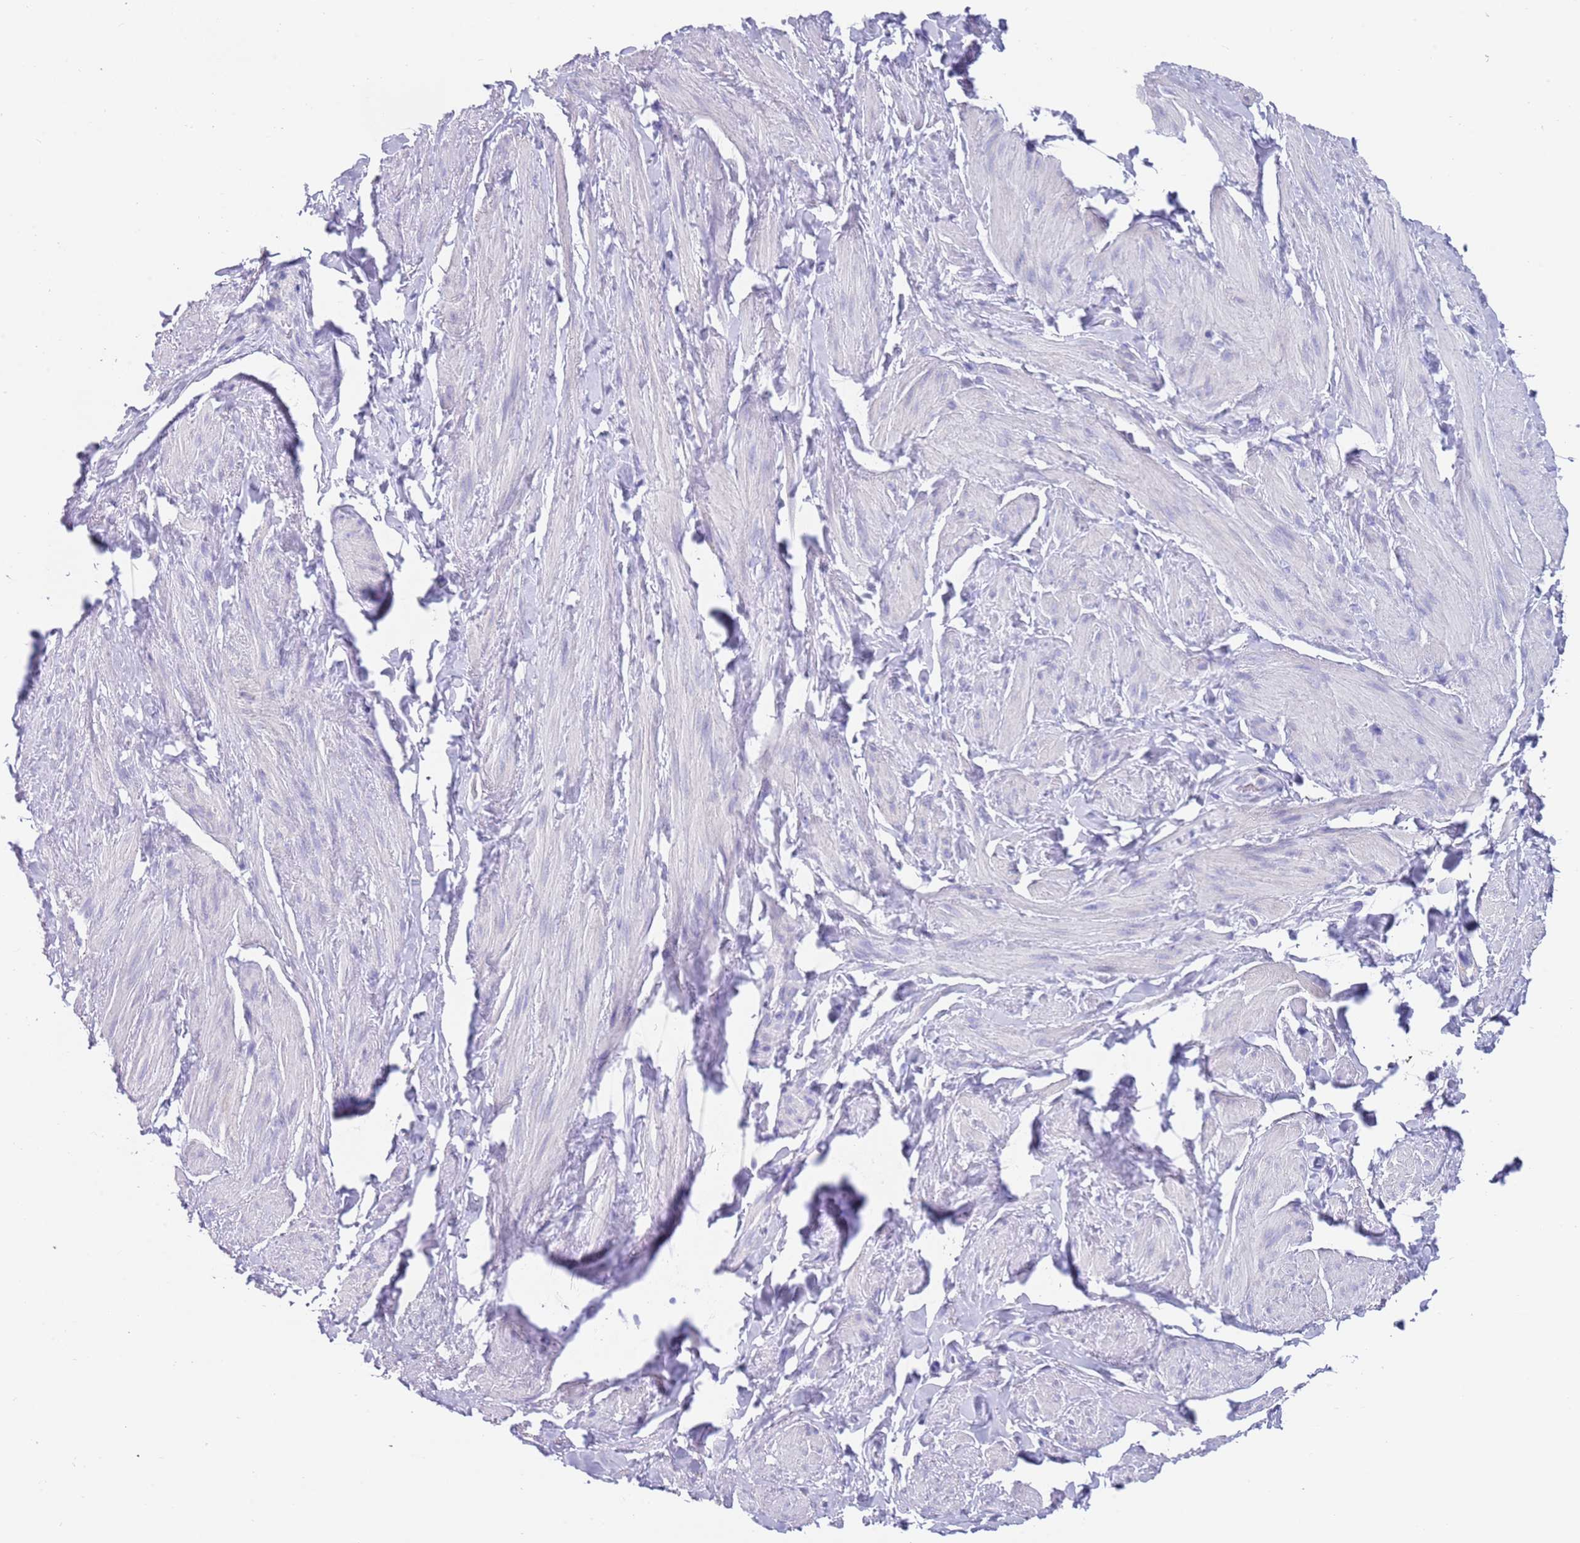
{"staining": {"intensity": "negative", "quantity": "none", "location": "none"}, "tissue": "smooth muscle", "cell_type": "Smooth muscle cells", "image_type": "normal", "snomed": [{"axis": "morphology", "description": "Normal tissue, NOS"}, {"axis": "topography", "description": "Smooth muscle"}, {"axis": "topography", "description": "Peripheral nerve tissue"}], "caption": "This is a histopathology image of immunohistochemistry (IHC) staining of normal smooth muscle, which shows no positivity in smooth muscle cells. (DAB immunohistochemistry with hematoxylin counter stain).", "gene": "CPXM2", "patient": {"sex": "male", "age": 69}}